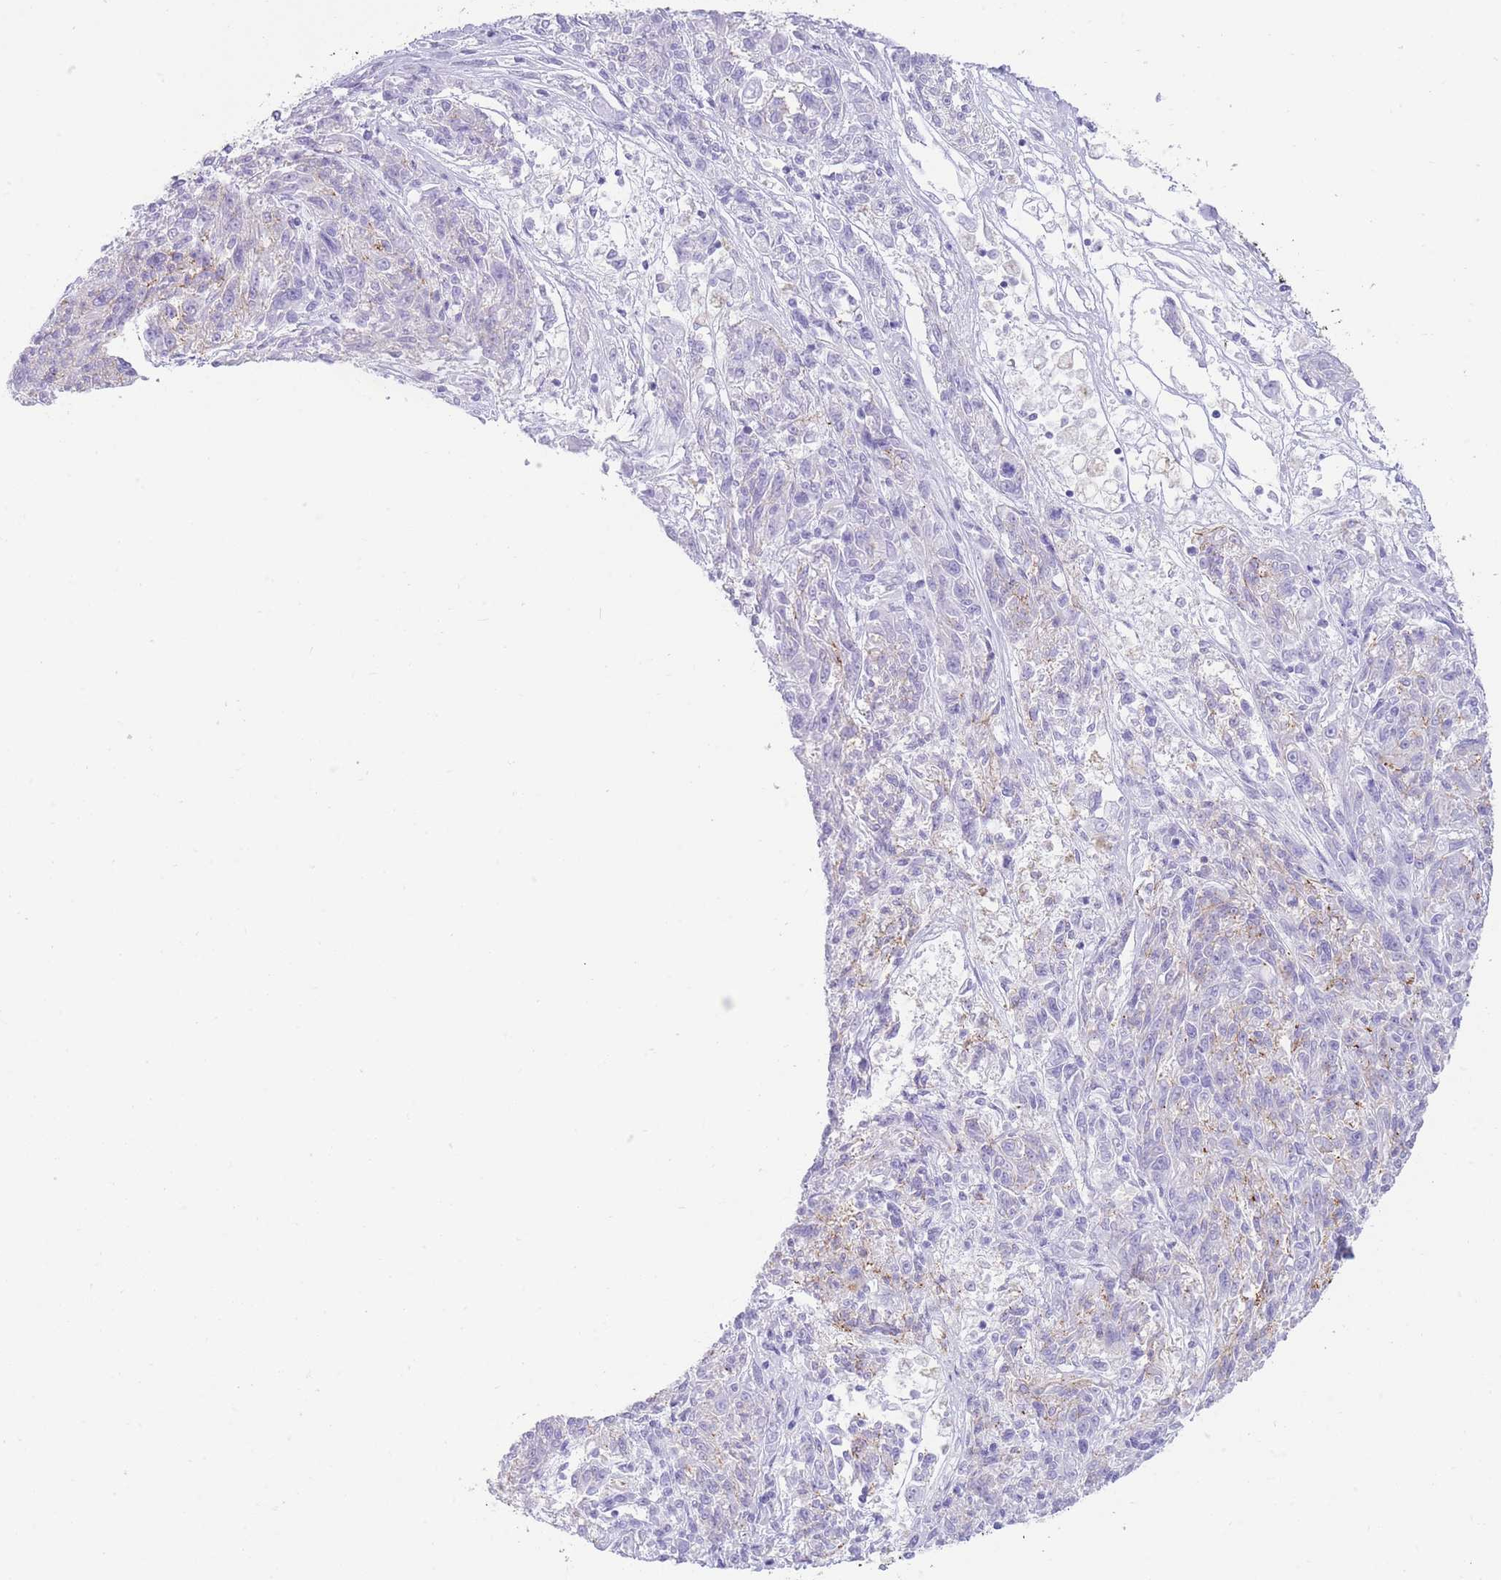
{"staining": {"intensity": "negative", "quantity": "none", "location": "none"}, "tissue": "melanoma", "cell_type": "Tumor cells", "image_type": "cancer", "snomed": [{"axis": "morphology", "description": "Malignant melanoma, NOS"}, {"axis": "topography", "description": "Skin"}], "caption": "IHC micrograph of neoplastic tissue: human malignant melanoma stained with DAB (3,3'-diaminobenzidine) shows no significant protein staining in tumor cells.", "gene": "ELOA2", "patient": {"sex": "male", "age": 53}}